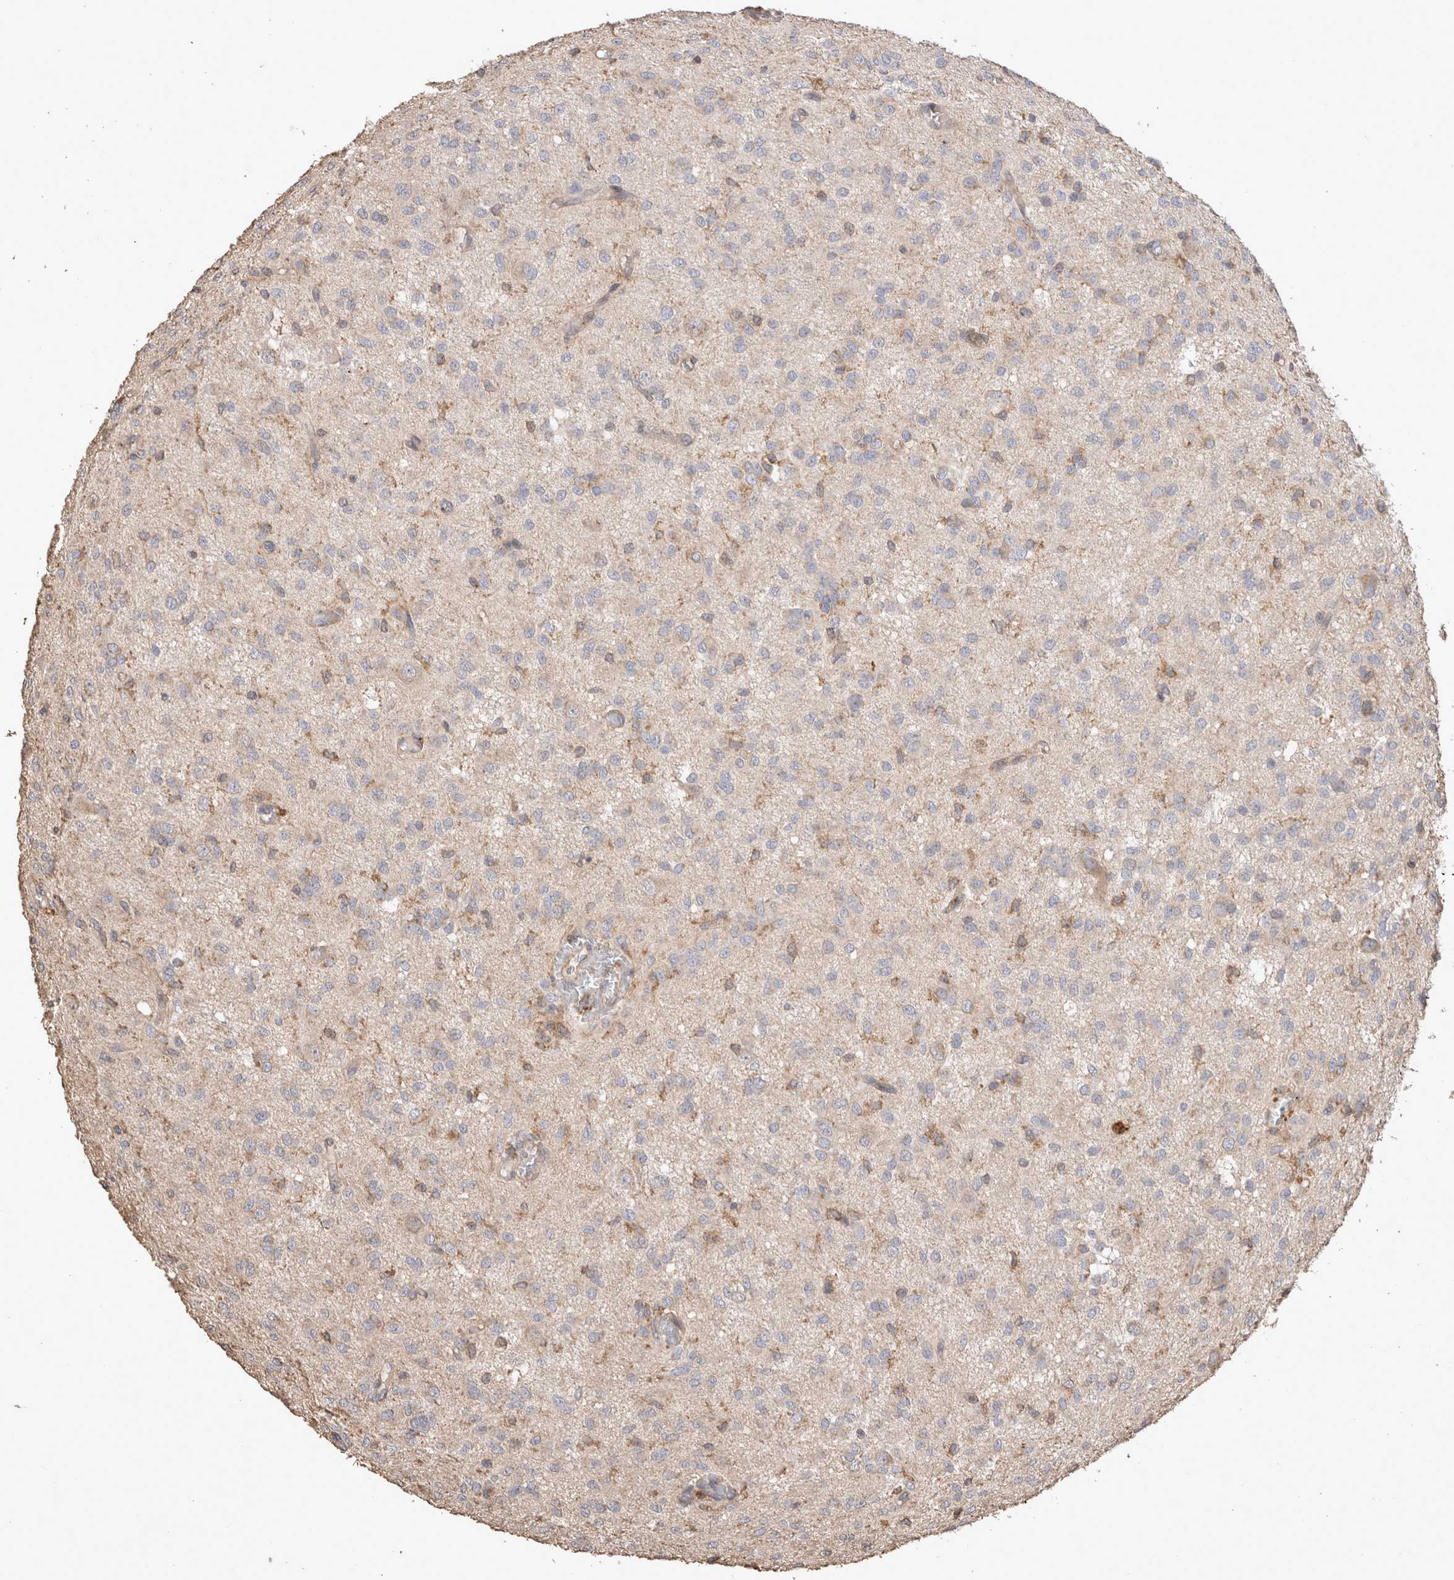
{"staining": {"intensity": "negative", "quantity": "none", "location": "none"}, "tissue": "glioma", "cell_type": "Tumor cells", "image_type": "cancer", "snomed": [{"axis": "morphology", "description": "Glioma, malignant, High grade"}, {"axis": "topography", "description": "Brain"}], "caption": "Histopathology image shows no significant protein staining in tumor cells of glioma. (DAB immunohistochemistry with hematoxylin counter stain).", "gene": "SNX31", "patient": {"sex": "female", "age": 59}}